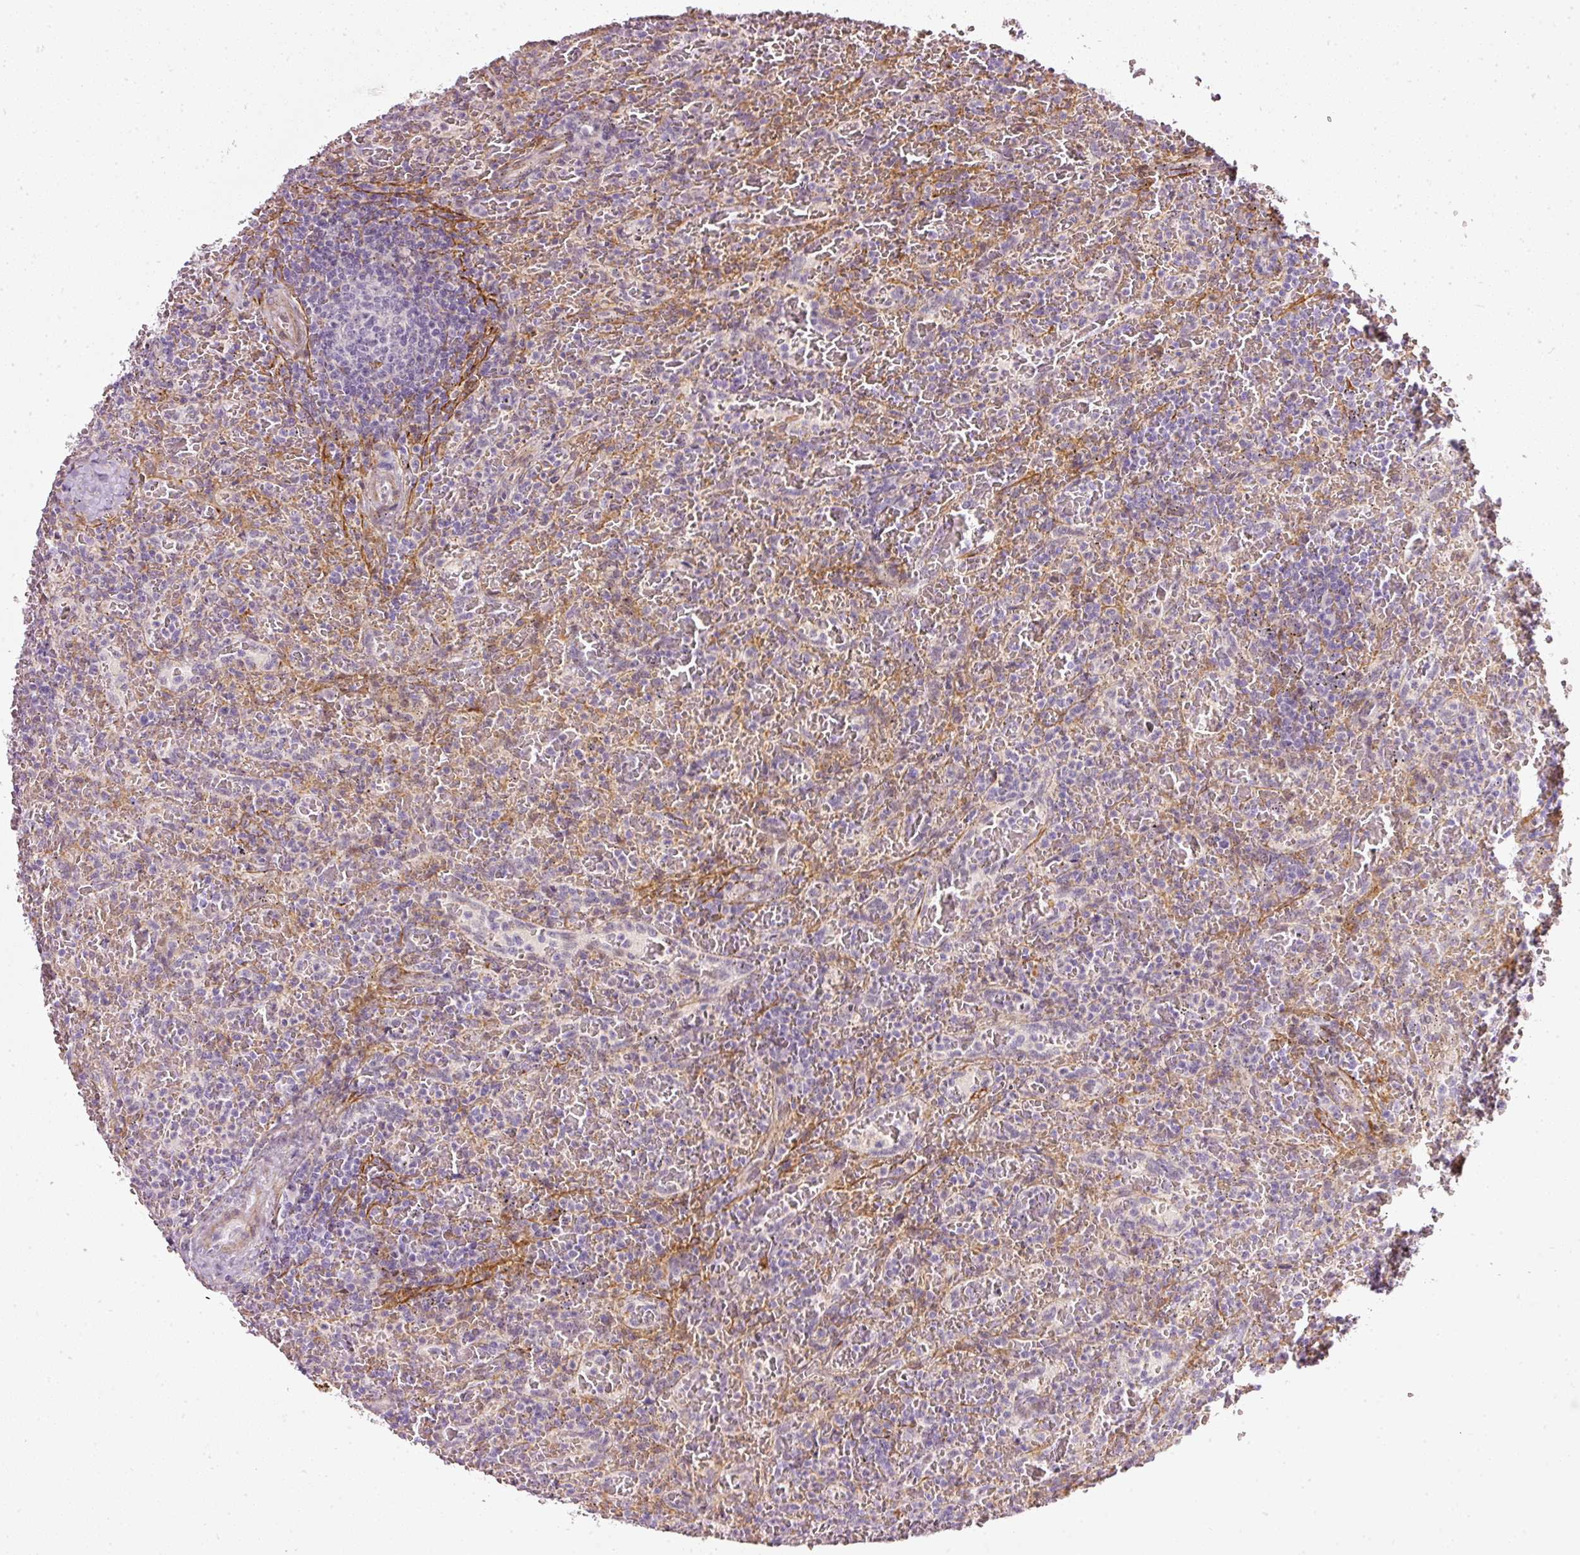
{"staining": {"intensity": "negative", "quantity": "none", "location": "none"}, "tissue": "lymphoma", "cell_type": "Tumor cells", "image_type": "cancer", "snomed": [{"axis": "morphology", "description": "Malignant lymphoma, non-Hodgkin's type, Low grade"}, {"axis": "topography", "description": "Spleen"}], "caption": "This histopathology image is of low-grade malignant lymphoma, non-Hodgkin's type stained with immunohistochemistry to label a protein in brown with the nuclei are counter-stained blue. There is no expression in tumor cells.", "gene": "TOGARAM1", "patient": {"sex": "female", "age": 64}}